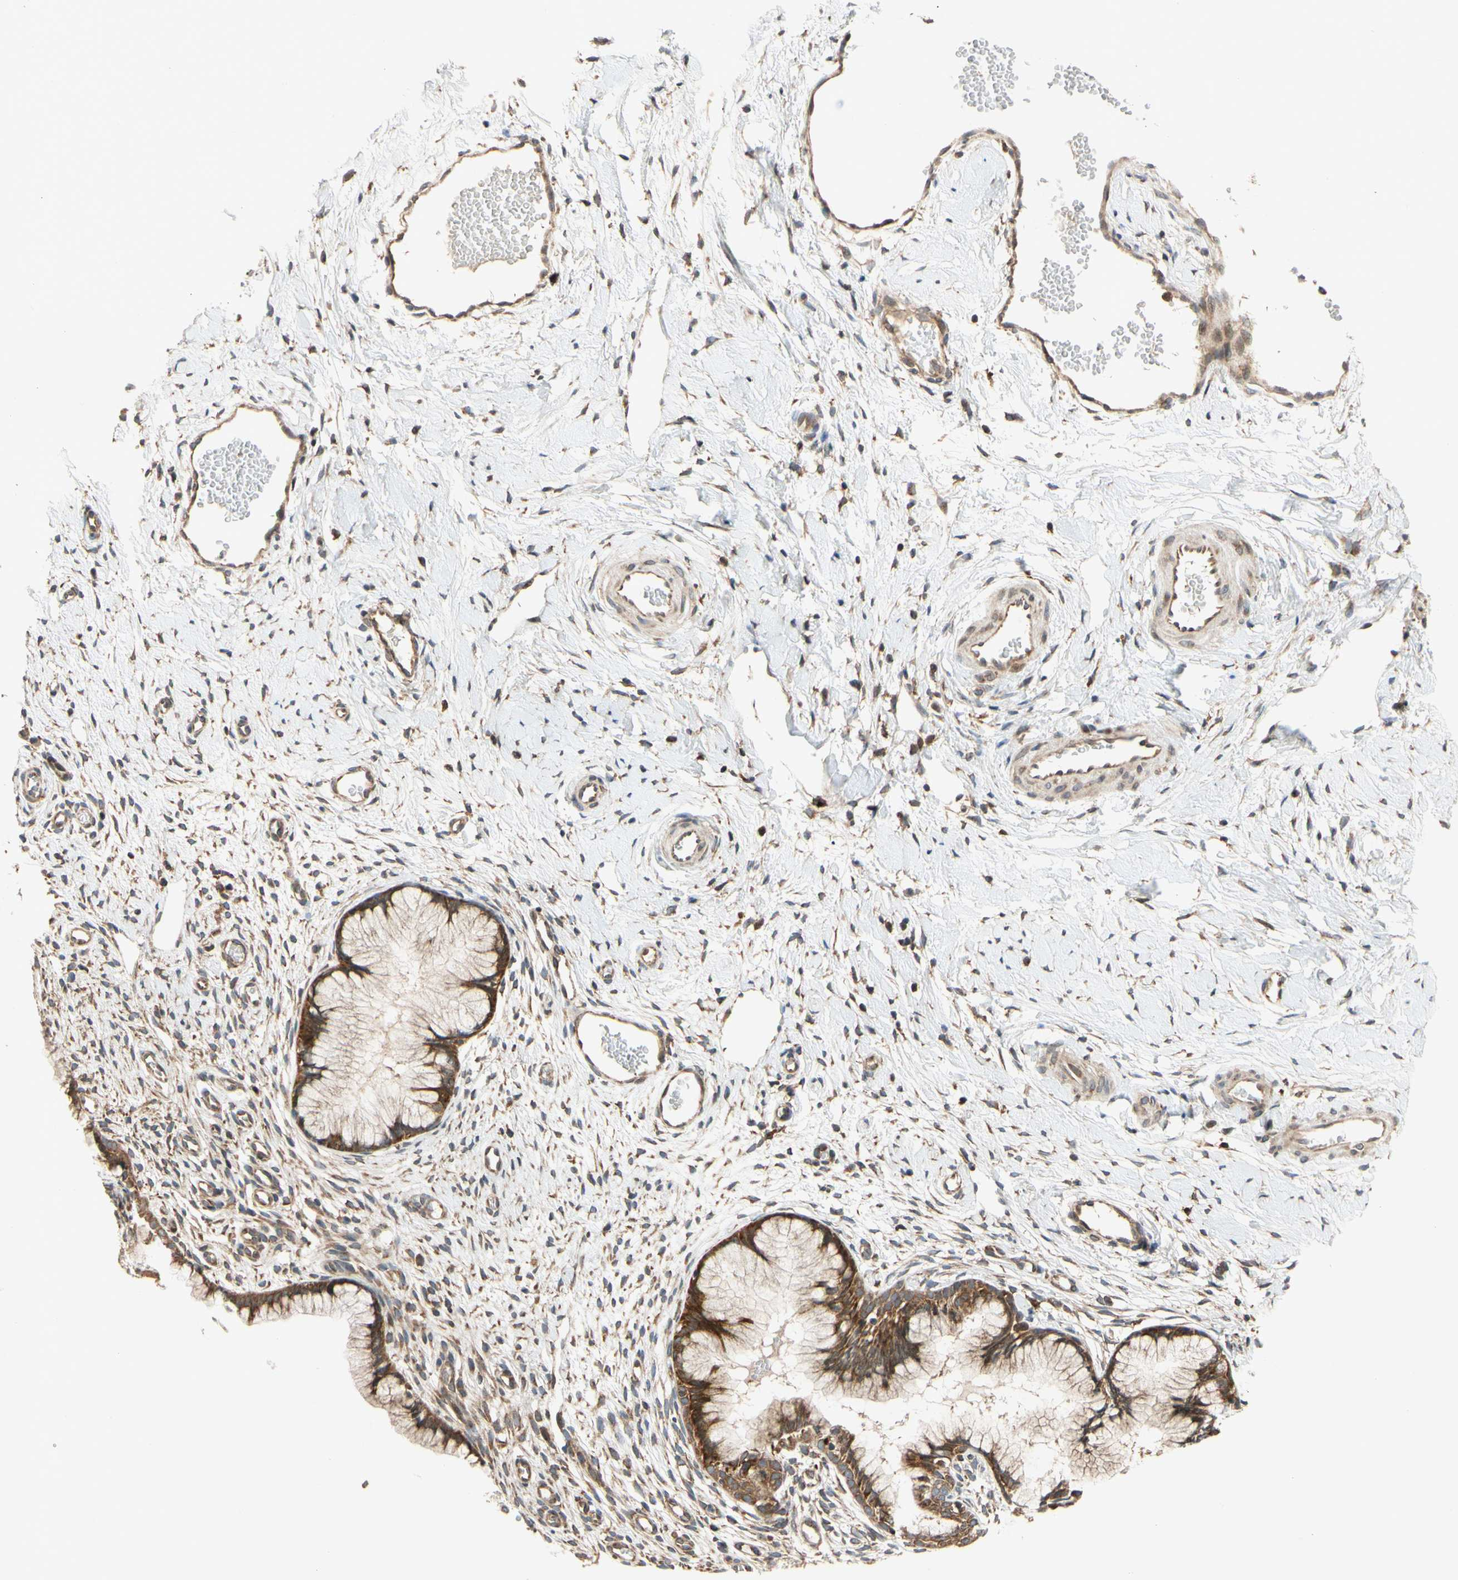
{"staining": {"intensity": "strong", "quantity": ">75%", "location": "cytoplasmic/membranous"}, "tissue": "cervix", "cell_type": "Glandular cells", "image_type": "normal", "snomed": [{"axis": "morphology", "description": "Normal tissue, NOS"}, {"axis": "topography", "description": "Cervix"}], "caption": "Immunohistochemical staining of unremarkable human cervix displays >75% levels of strong cytoplasmic/membranous protein positivity in about >75% of glandular cells. (brown staining indicates protein expression, while blue staining denotes nuclei).", "gene": "ANKHD1", "patient": {"sex": "female", "age": 65}}